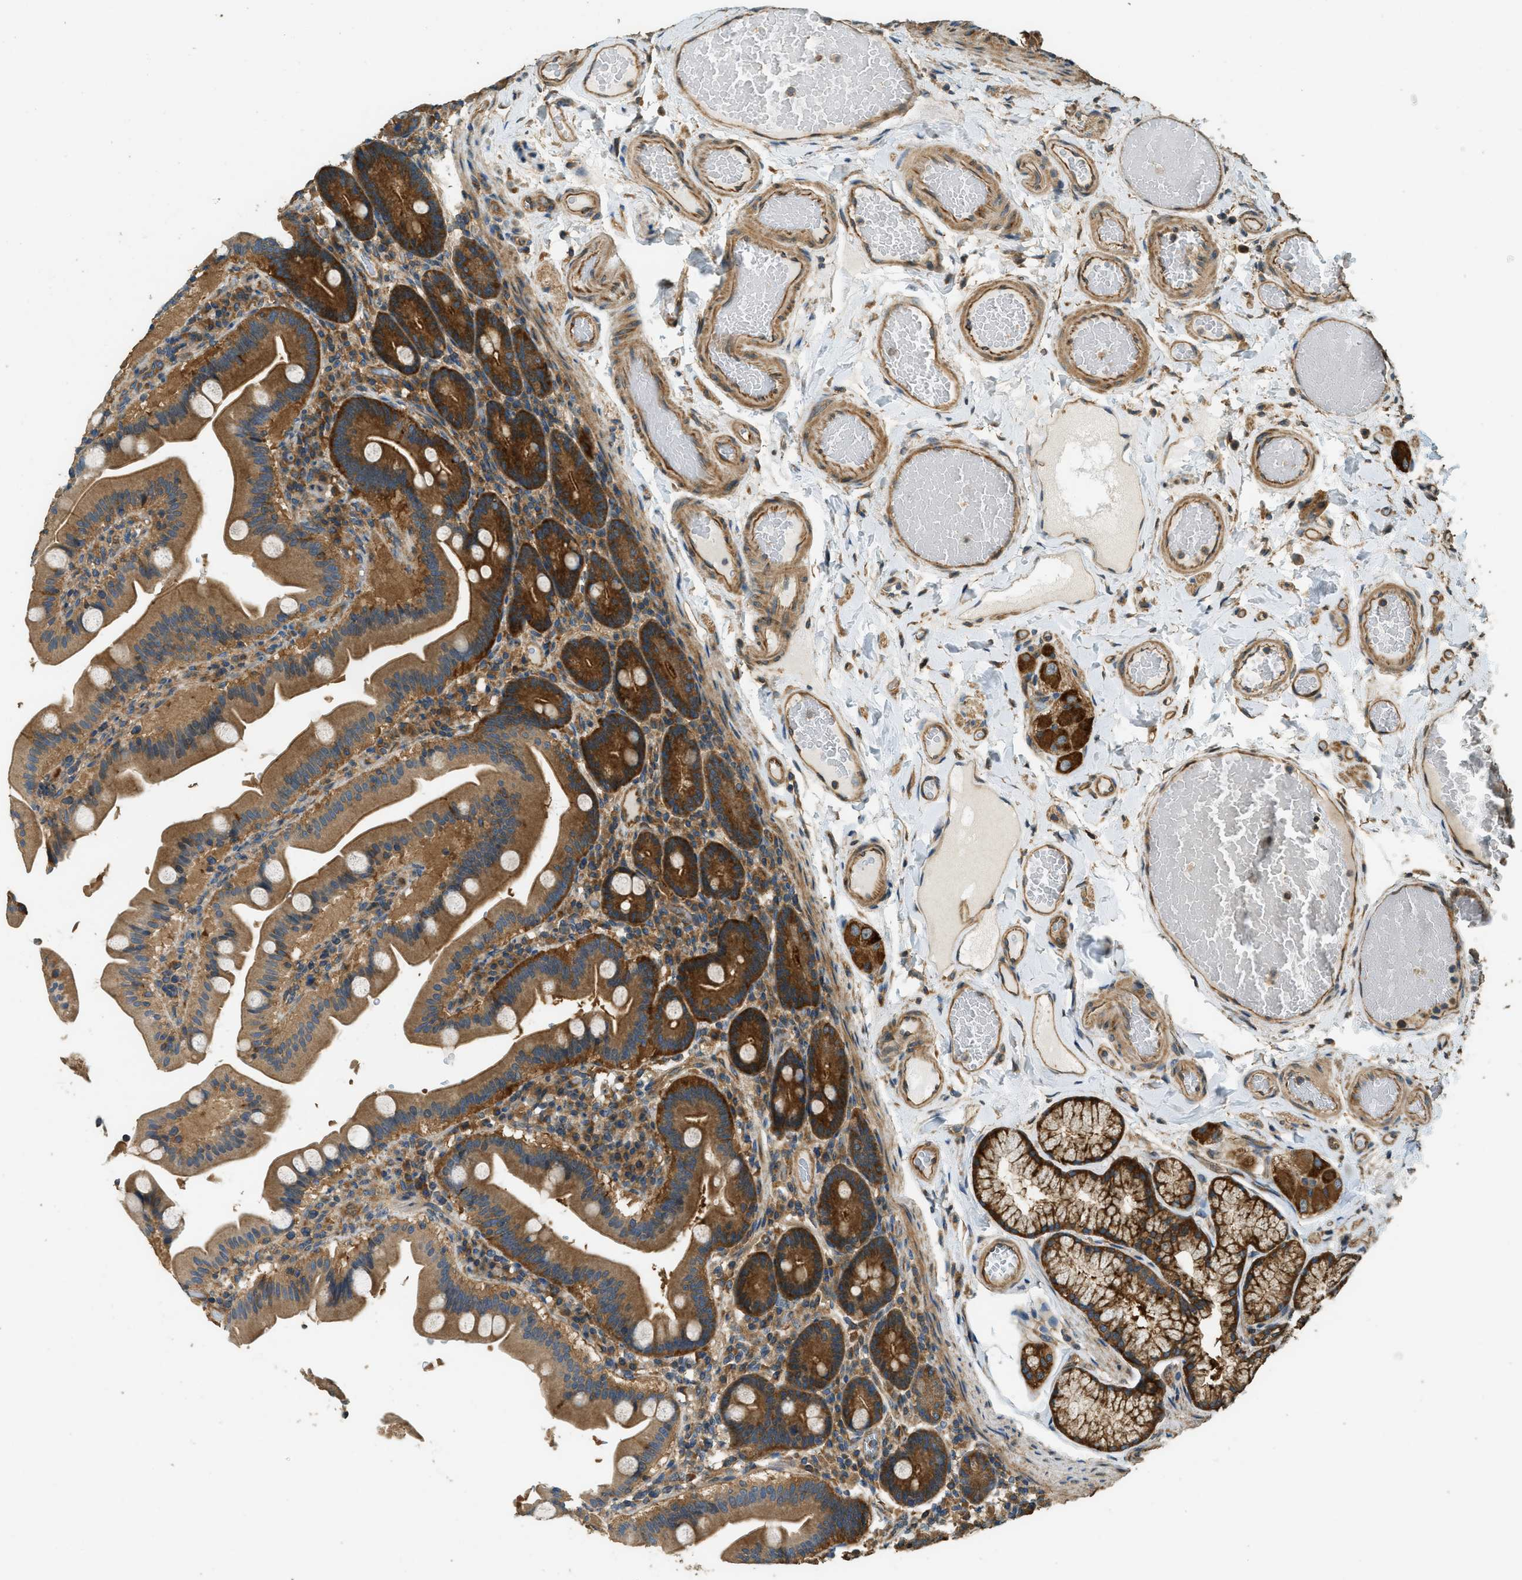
{"staining": {"intensity": "strong", "quantity": ">75%", "location": "cytoplasmic/membranous"}, "tissue": "duodenum", "cell_type": "Glandular cells", "image_type": "normal", "snomed": [{"axis": "morphology", "description": "Normal tissue, NOS"}, {"axis": "topography", "description": "Duodenum"}], "caption": "Immunohistochemistry staining of benign duodenum, which reveals high levels of strong cytoplasmic/membranous positivity in about >75% of glandular cells indicating strong cytoplasmic/membranous protein expression. The staining was performed using DAB (brown) for protein detection and nuclei were counterstained in hematoxylin (blue).", "gene": "MARS1", "patient": {"sex": "male", "age": 54}}